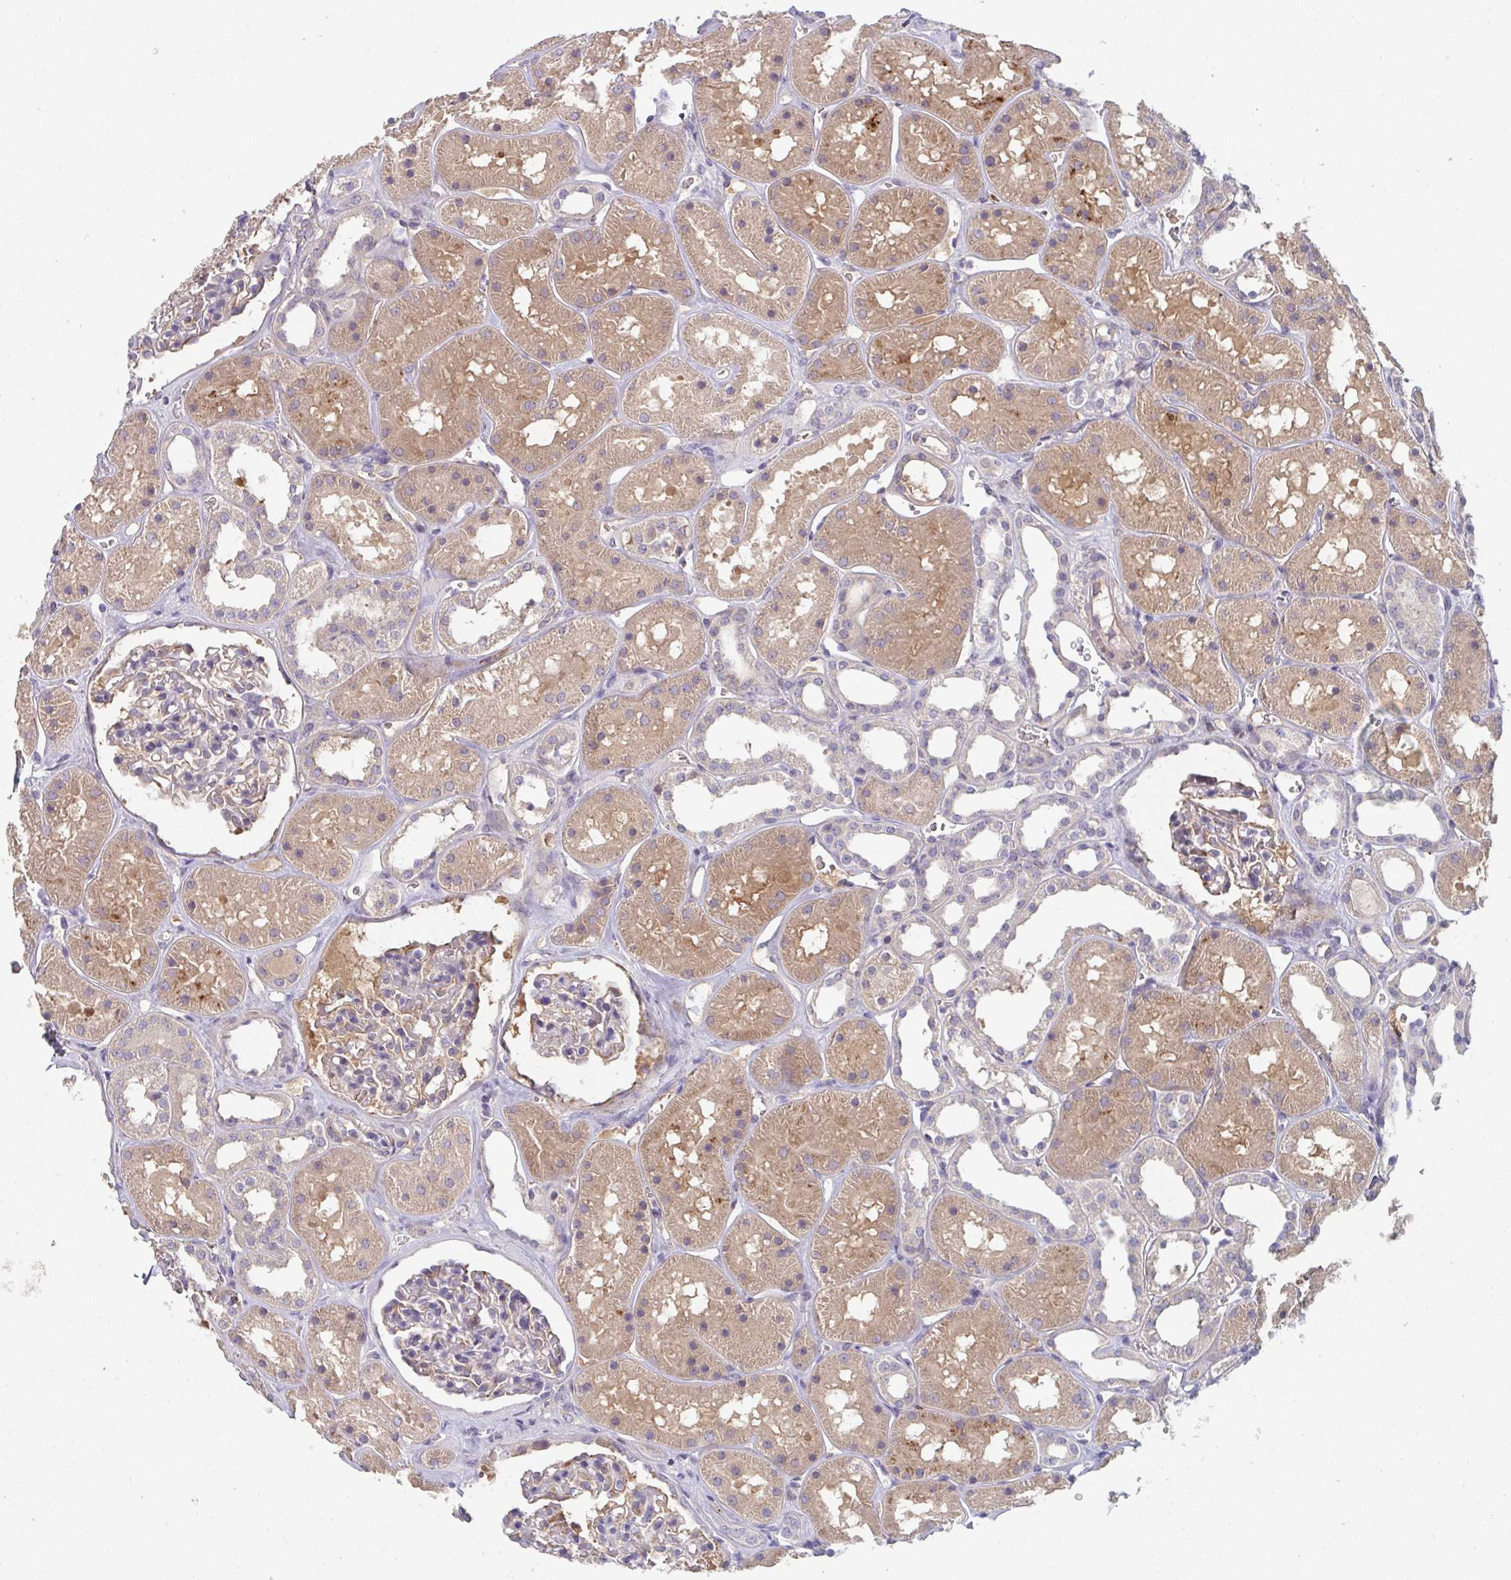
{"staining": {"intensity": "negative", "quantity": "none", "location": "none"}, "tissue": "kidney", "cell_type": "Cells in glomeruli", "image_type": "normal", "snomed": [{"axis": "morphology", "description": "Normal tissue, NOS"}, {"axis": "topography", "description": "Kidney"}], "caption": "A high-resolution micrograph shows immunohistochemistry (IHC) staining of benign kidney, which reveals no significant expression in cells in glomeruli.", "gene": "HGFAC", "patient": {"sex": "female", "age": 41}}